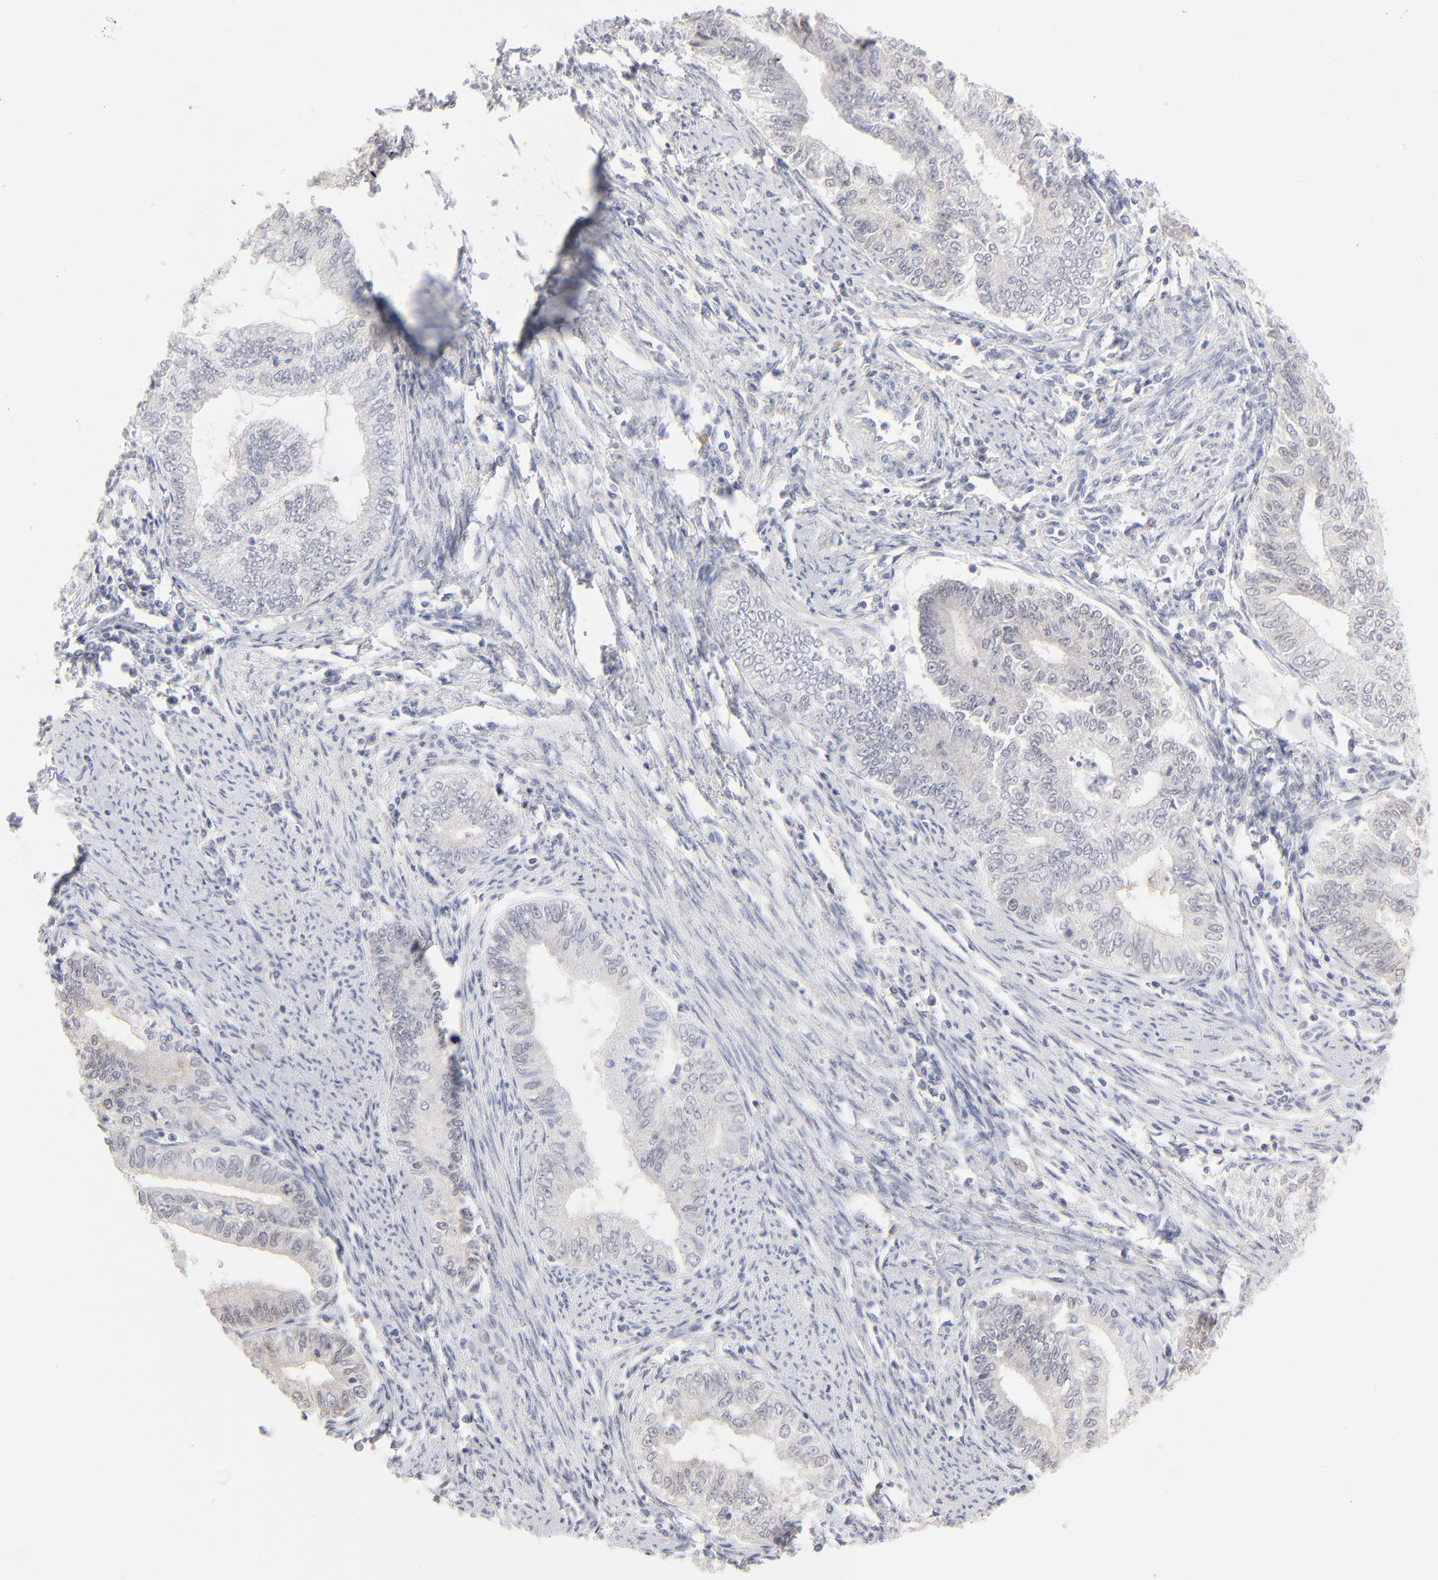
{"staining": {"intensity": "weak", "quantity": "<25%", "location": "nuclear"}, "tissue": "endometrial cancer", "cell_type": "Tumor cells", "image_type": "cancer", "snomed": [{"axis": "morphology", "description": "Adenocarcinoma, NOS"}, {"axis": "topography", "description": "Endometrium"}], "caption": "Tumor cells show no significant staining in adenocarcinoma (endometrial). The staining was performed using DAB (3,3'-diaminobenzidine) to visualize the protein expression in brown, while the nuclei were stained in blue with hematoxylin (Magnification: 20x).", "gene": "RBM3", "patient": {"sex": "female", "age": 66}}